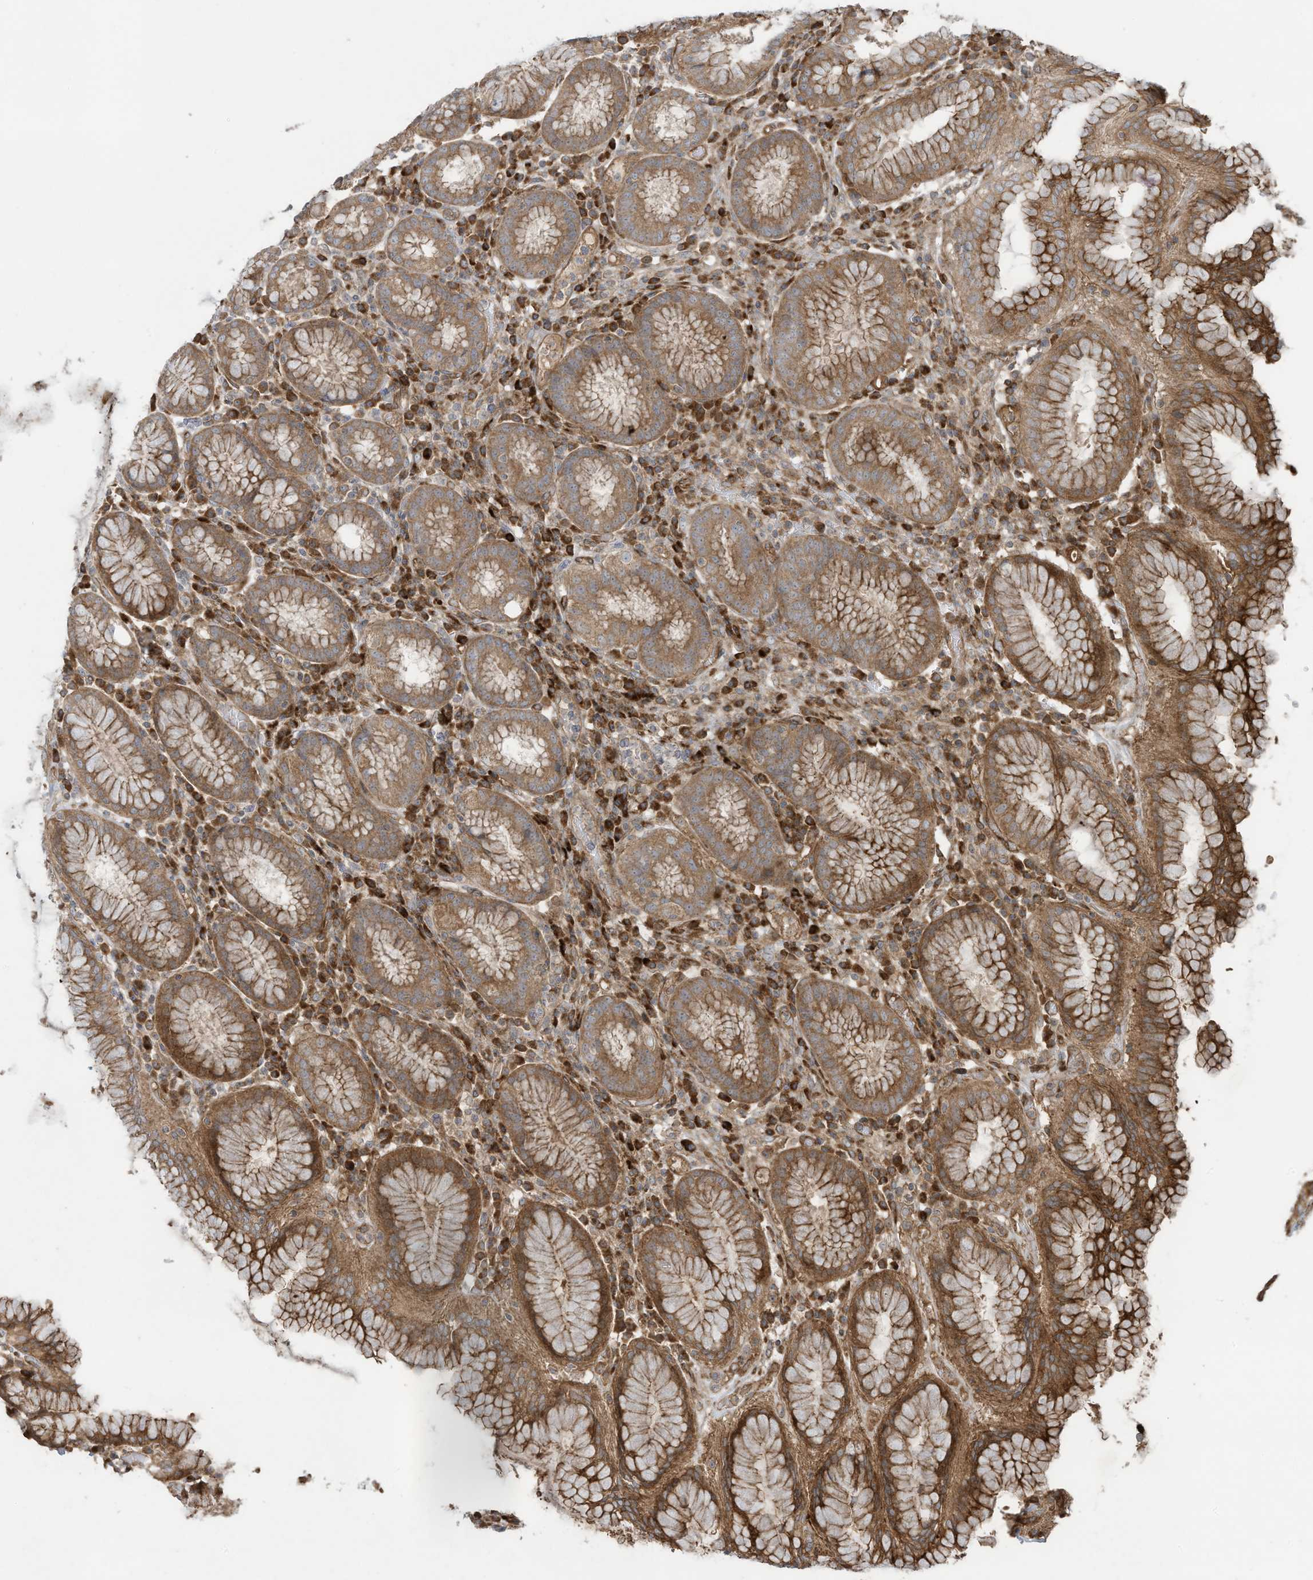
{"staining": {"intensity": "moderate", "quantity": ">75%", "location": "cytoplasmic/membranous"}, "tissue": "stomach", "cell_type": "Glandular cells", "image_type": "normal", "snomed": [{"axis": "morphology", "description": "Normal tissue, NOS"}, {"axis": "topography", "description": "Stomach"}, {"axis": "topography", "description": "Stomach, lower"}], "caption": "This photomicrograph exhibits unremarkable stomach stained with immunohistochemistry (IHC) to label a protein in brown. The cytoplasmic/membranous of glandular cells show moderate positivity for the protein. Nuclei are counter-stained blue.", "gene": "DDIT4", "patient": {"sex": "female", "age": 56}}